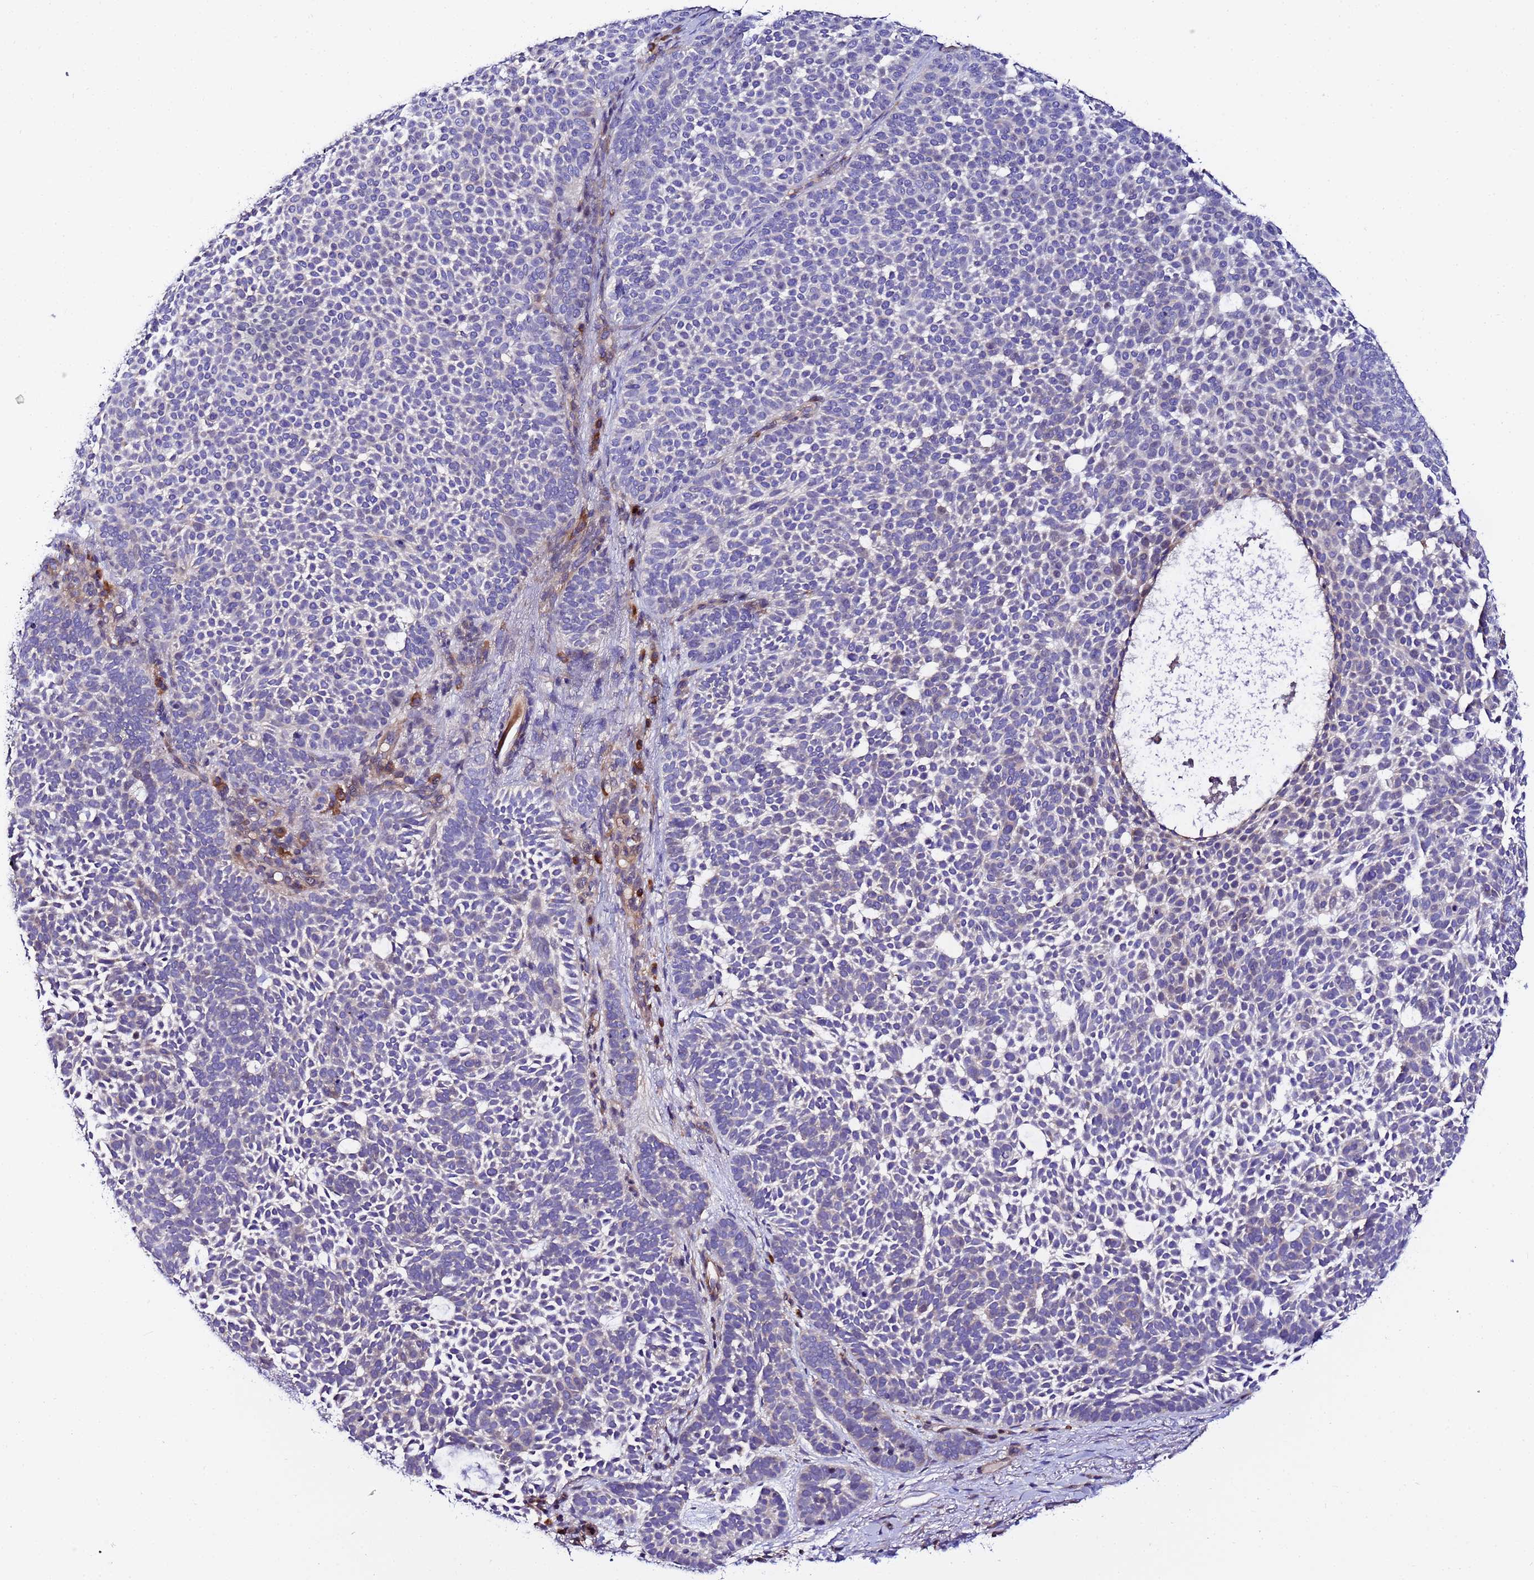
{"staining": {"intensity": "negative", "quantity": "none", "location": "none"}, "tissue": "skin cancer", "cell_type": "Tumor cells", "image_type": "cancer", "snomed": [{"axis": "morphology", "description": "Basal cell carcinoma"}, {"axis": "topography", "description": "Skin"}], "caption": "DAB (3,3'-diaminobenzidine) immunohistochemical staining of basal cell carcinoma (skin) demonstrates no significant expression in tumor cells.", "gene": "JRKL", "patient": {"sex": "female", "age": 77}}